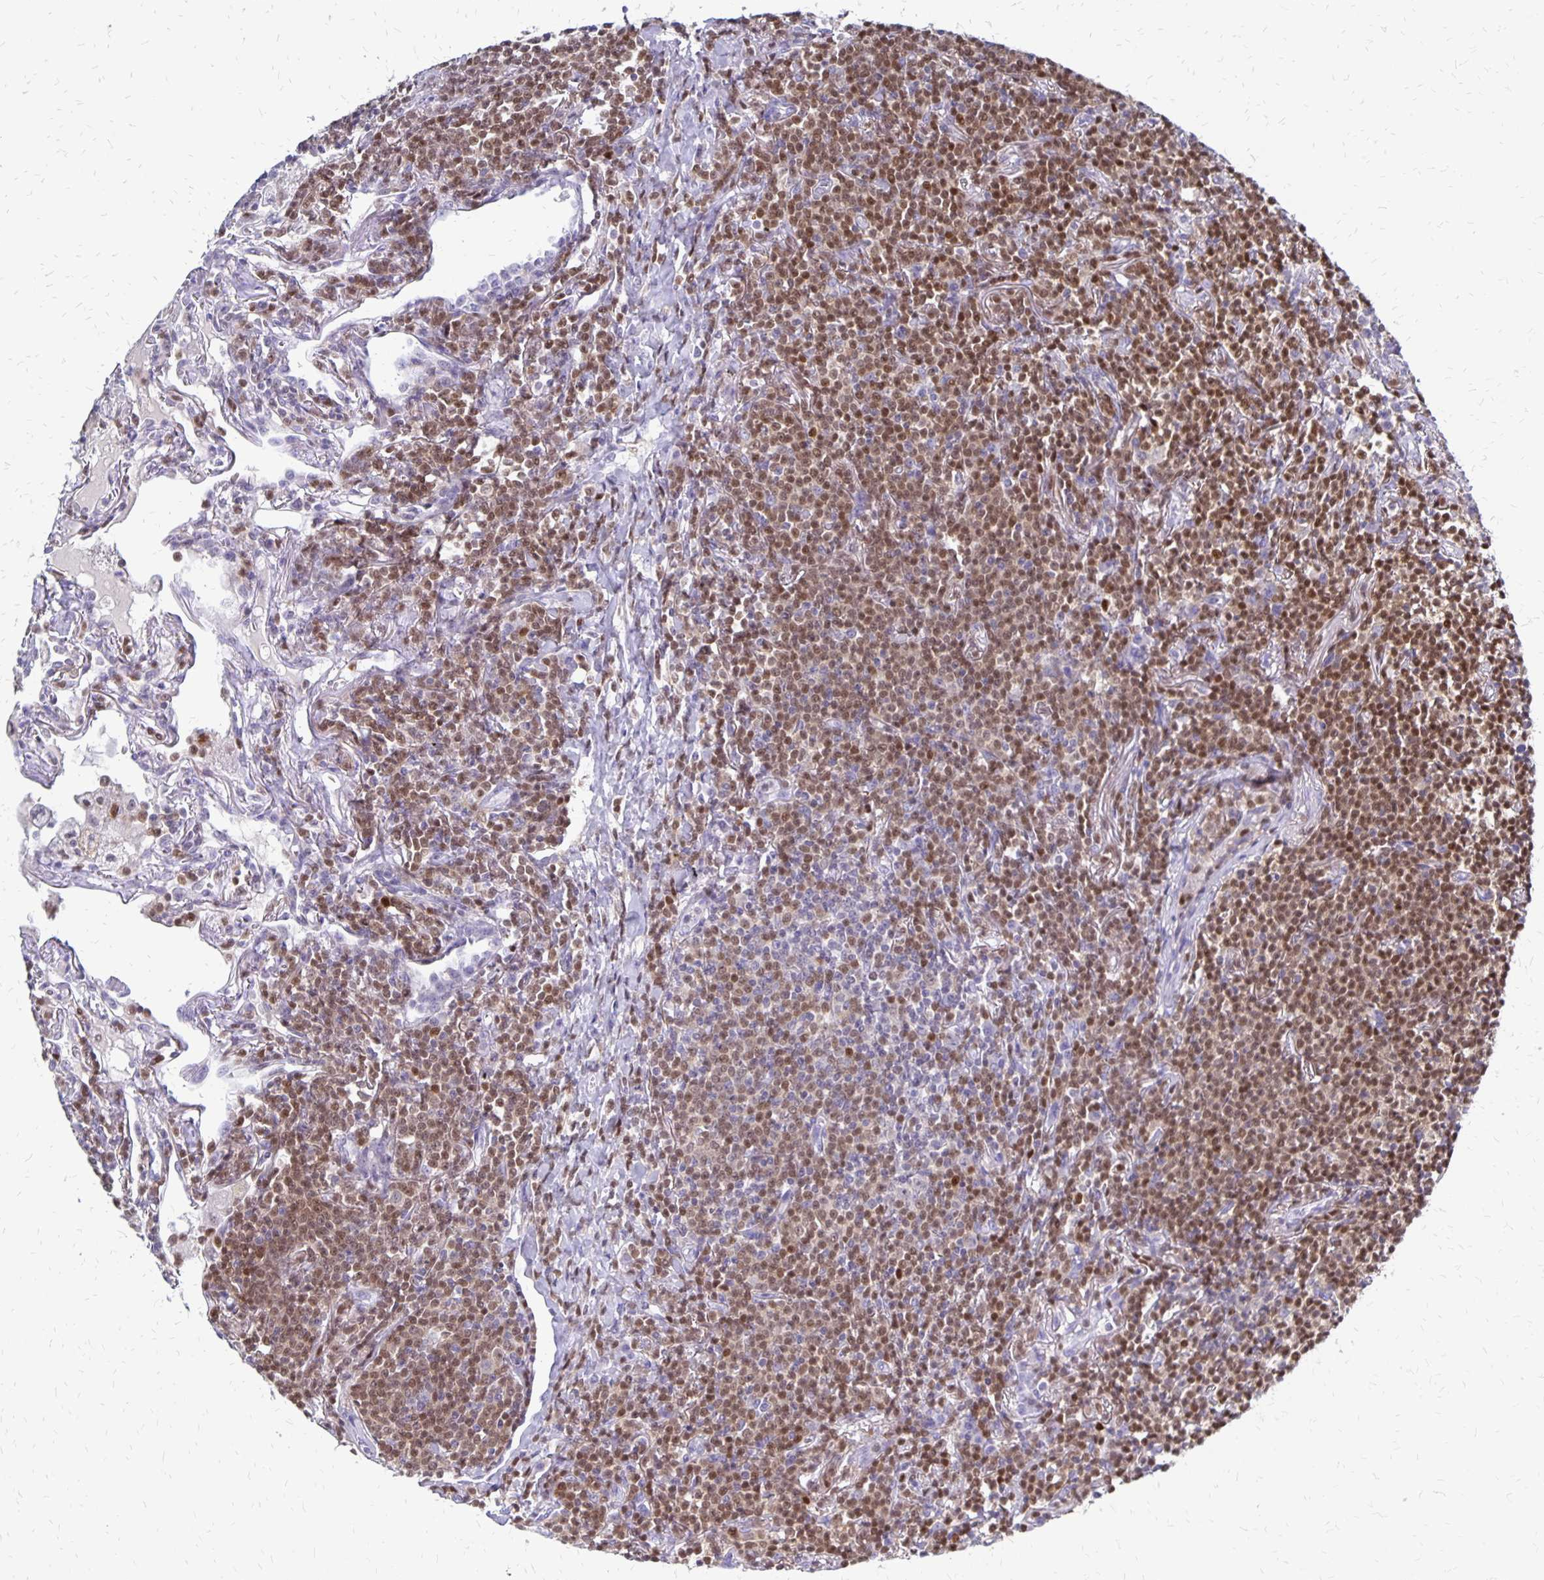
{"staining": {"intensity": "moderate", "quantity": ">75%", "location": "nuclear"}, "tissue": "lymphoma", "cell_type": "Tumor cells", "image_type": "cancer", "snomed": [{"axis": "morphology", "description": "Malignant lymphoma, non-Hodgkin's type, Low grade"}, {"axis": "topography", "description": "Lung"}], "caption": "A photomicrograph of human lymphoma stained for a protein displays moderate nuclear brown staining in tumor cells.", "gene": "DCK", "patient": {"sex": "female", "age": 71}}